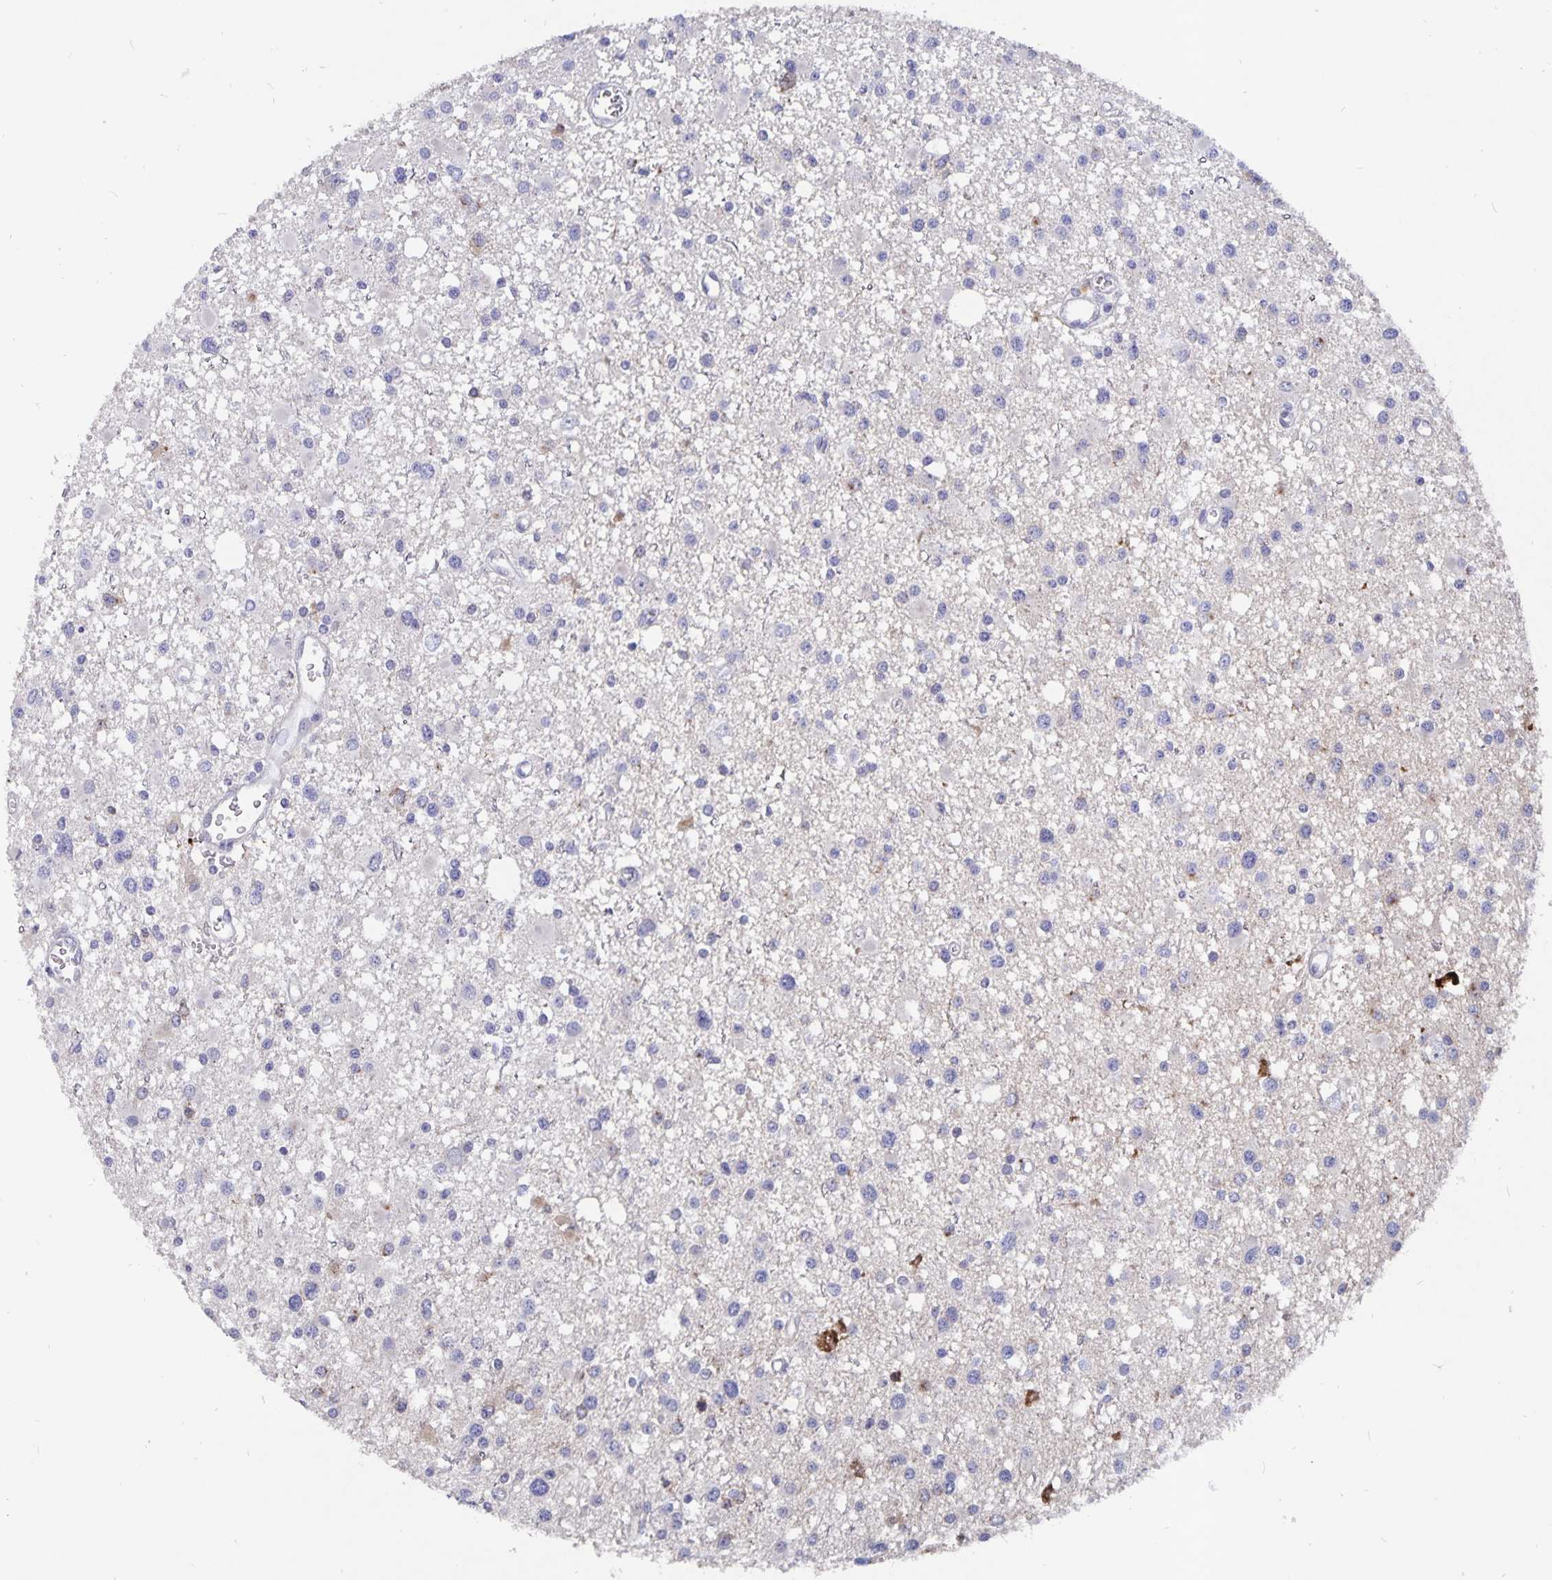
{"staining": {"intensity": "negative", "quantity": "none", "location": "none"}, "tissue": "glioma", "cell_type": "Tumor cells", "image_type": "cancer", "snomed": [{"axis": "morphology", "description": "Glioma, malignant, High grade"}, {"axis": "topography", "description": "Brain"}], "caption": "High power microscopy image of an IHC micrograph of glioma, revealing no significant expression in tumor cells.", "gene": "SMOC1", "patient": {"sex": "male", "age": 54}}